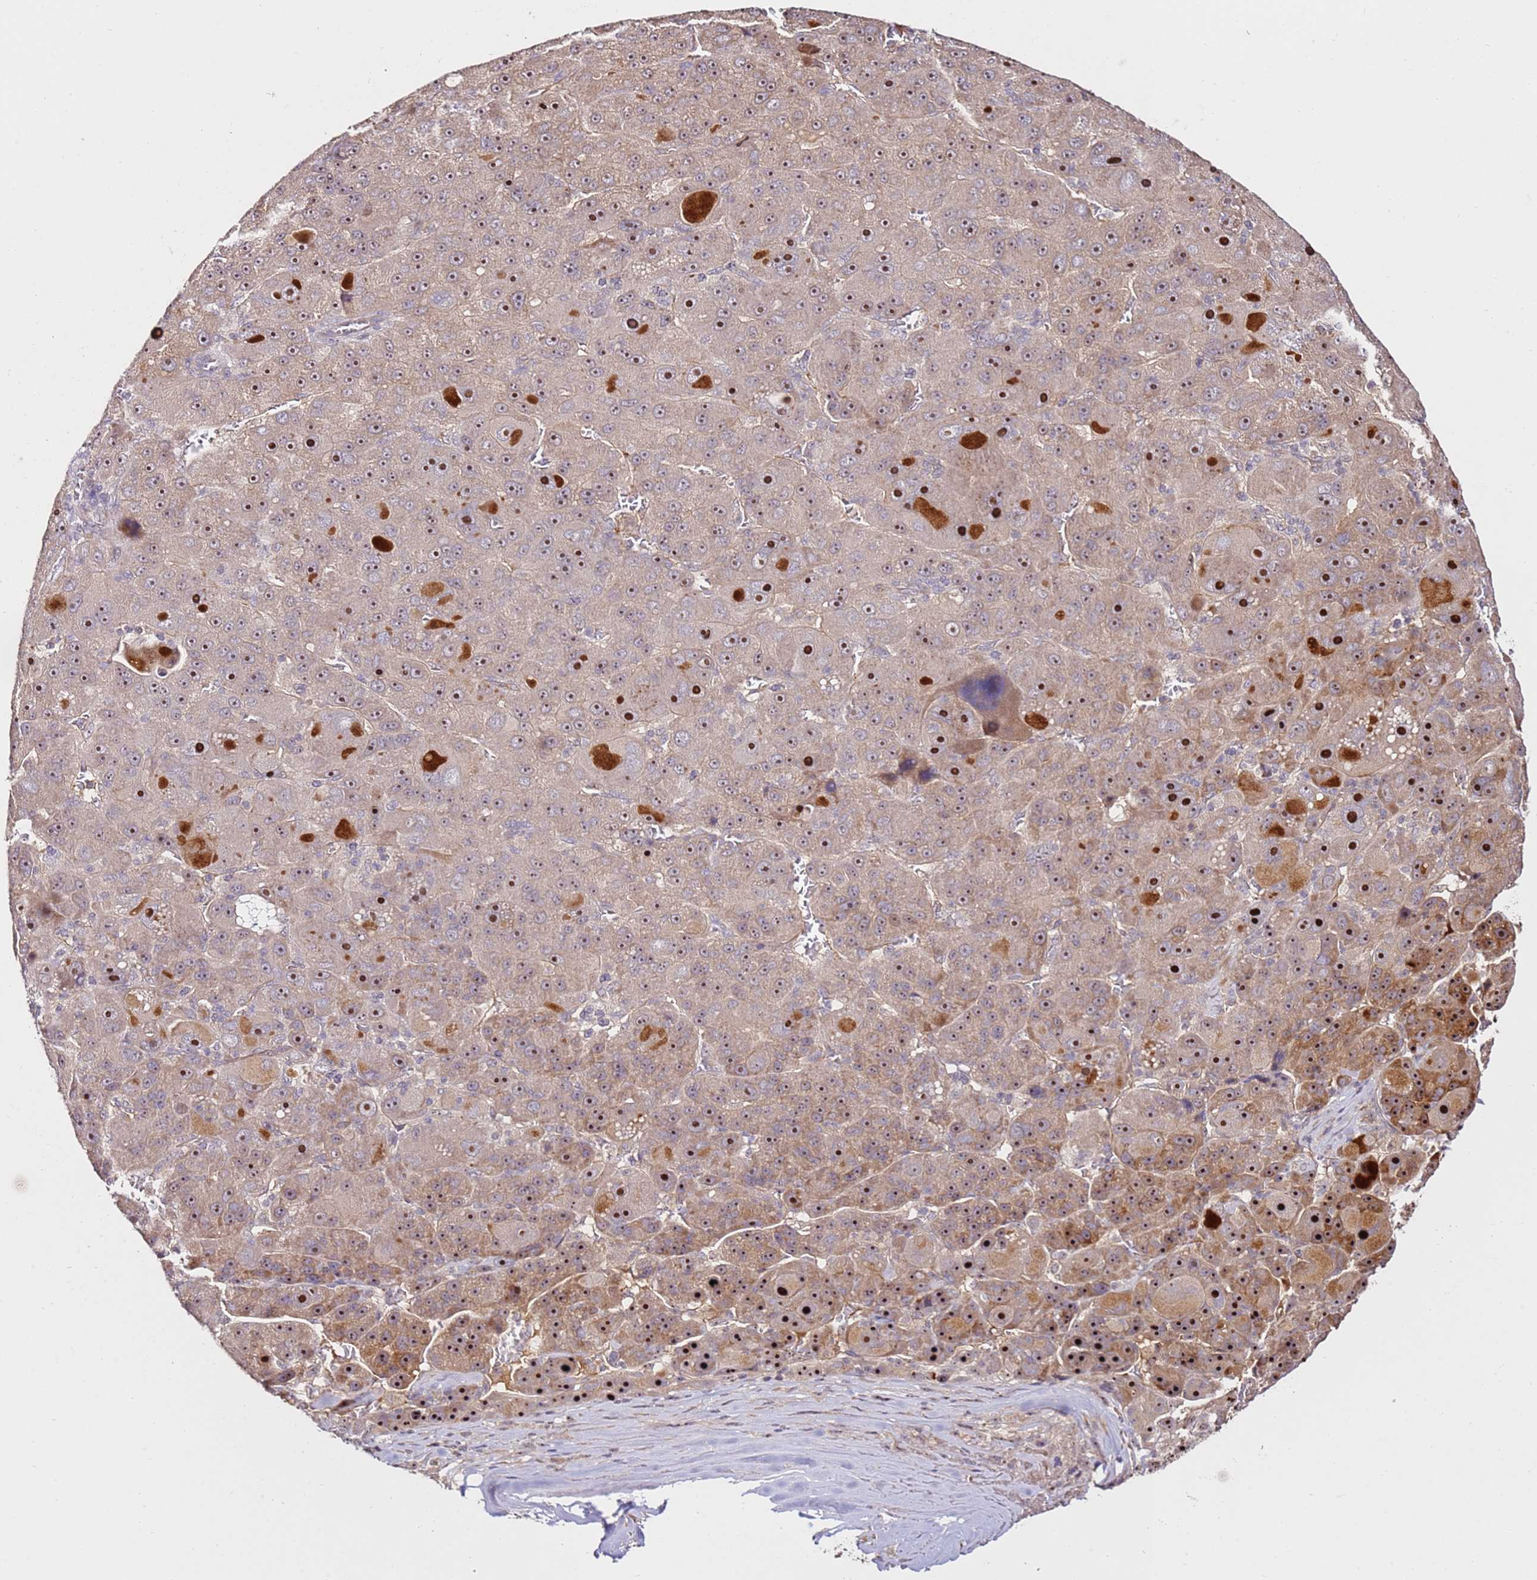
{"staining": {"intensity": "moderate", "quantity": ">75%", "location": "cytoplasmic/membranous,nuclear"}, "tissue": "liver cancer", "cell_type": "Tumor cells", "image_type": "cancer", "snomed": [{"axis": "morphology", "description": "Carcinoma, Hepatocellular, NOS"}, {"axis": "topography", "description": "Liver"}], "caption": "This histopathology image reveals hepatocellular carcinoma (liver) stained with immunohistochemistry to label a protein in brown. The cytoplasmic/membranous and nuclear of tumor cells show moderate positivity for the protein. Nuclei are counter-stained blue.", "gene": "DDX27", "patient": {"sex": "male", "age": 76}}